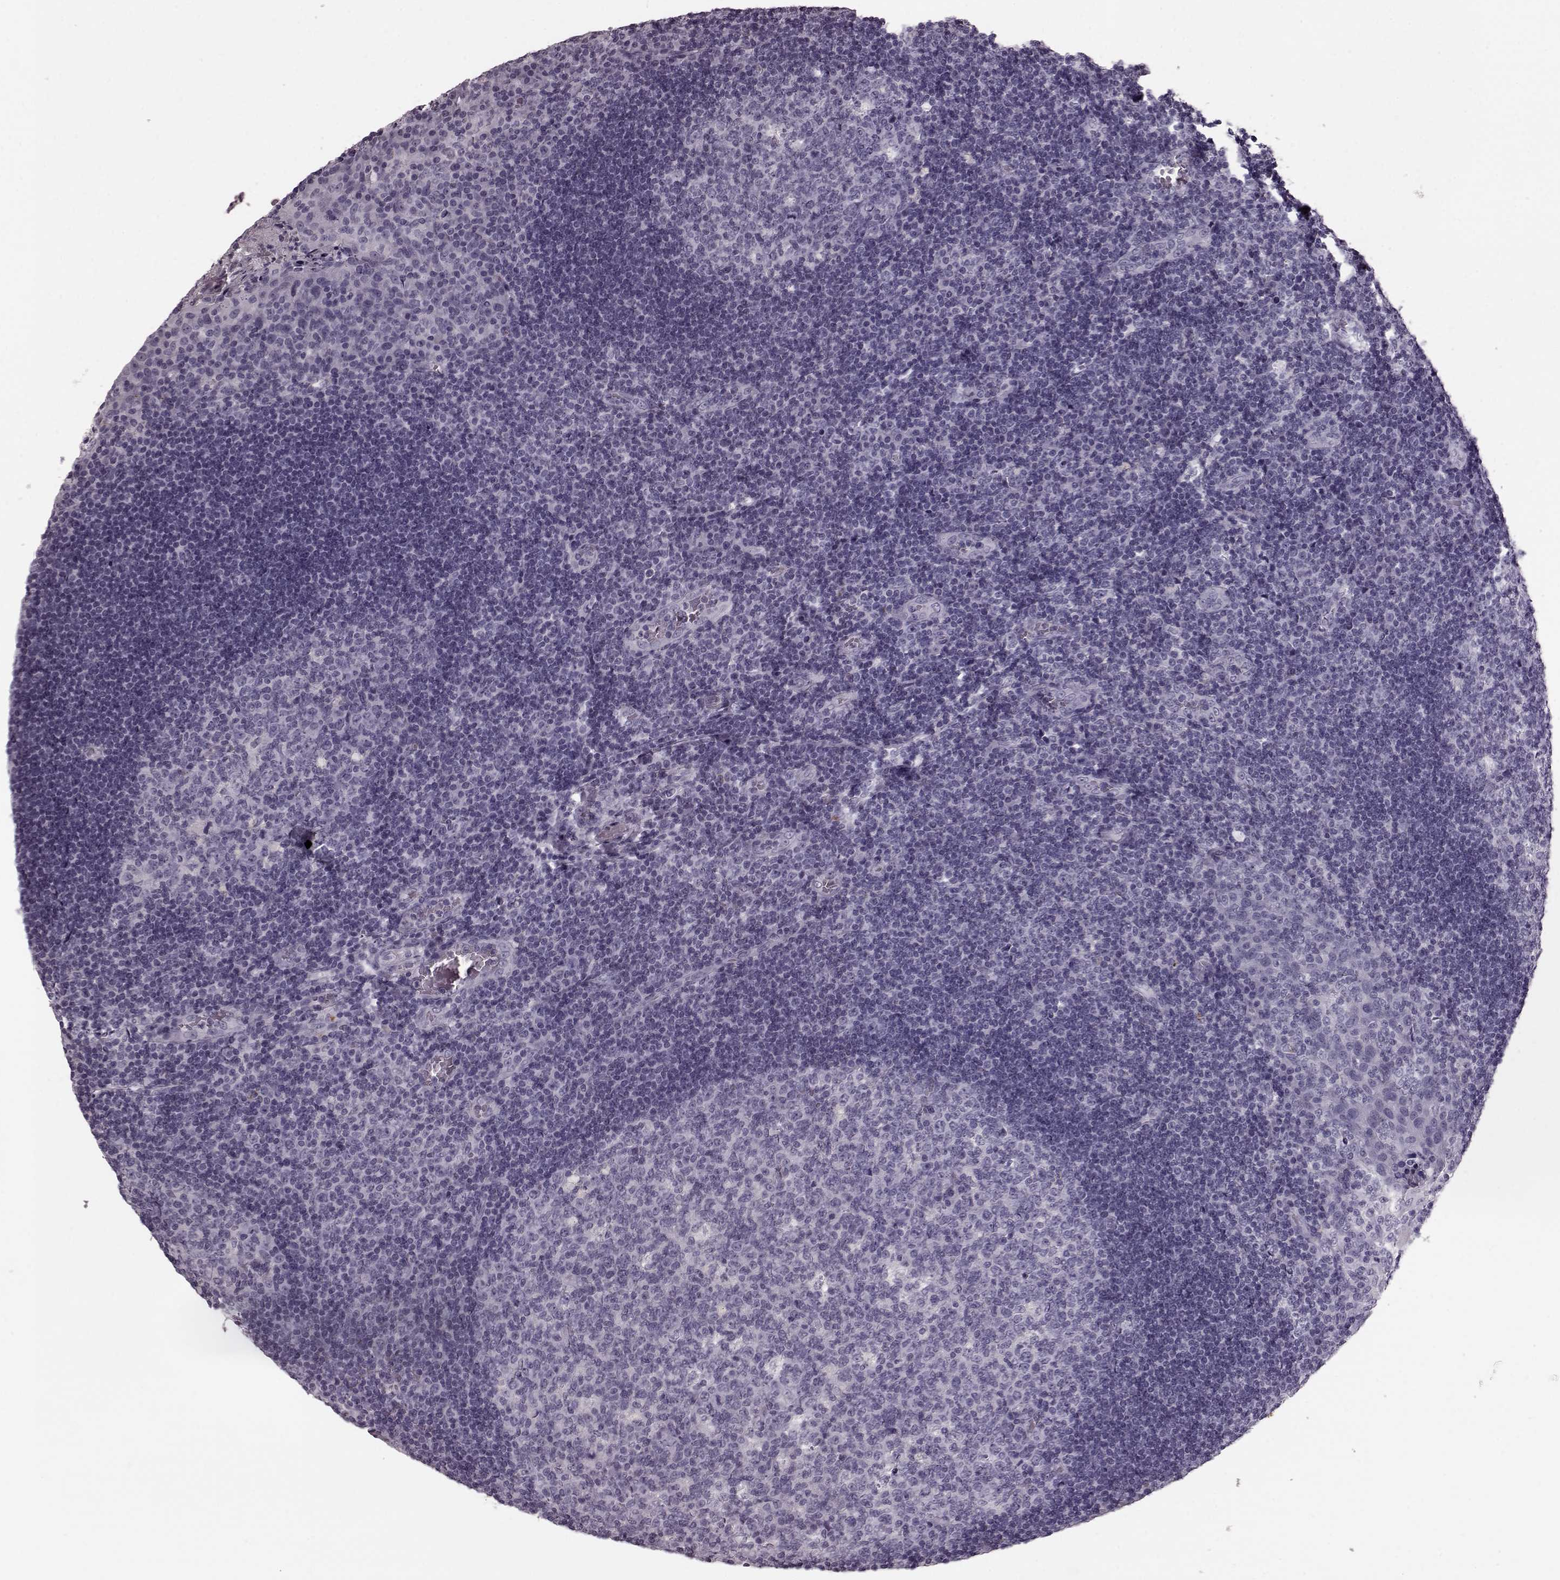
{"staining": {"intensity": "negative", "quantity": "none", "location": "none"}, "tissue": "tonsil", "cell_type": "Germinal center cells", "image_type": "normal", "snomed": [{"axis": "morphology", "description": "Normal tissue, NOS"}, {"axis": "topography", "description": "Tonsil"}], "caption": "Protein analysis of unremarkable tonsil shows no significant expression in germinal center cells.", "gene": "CST7", "patient": {"sex": "male", "age": 17}}